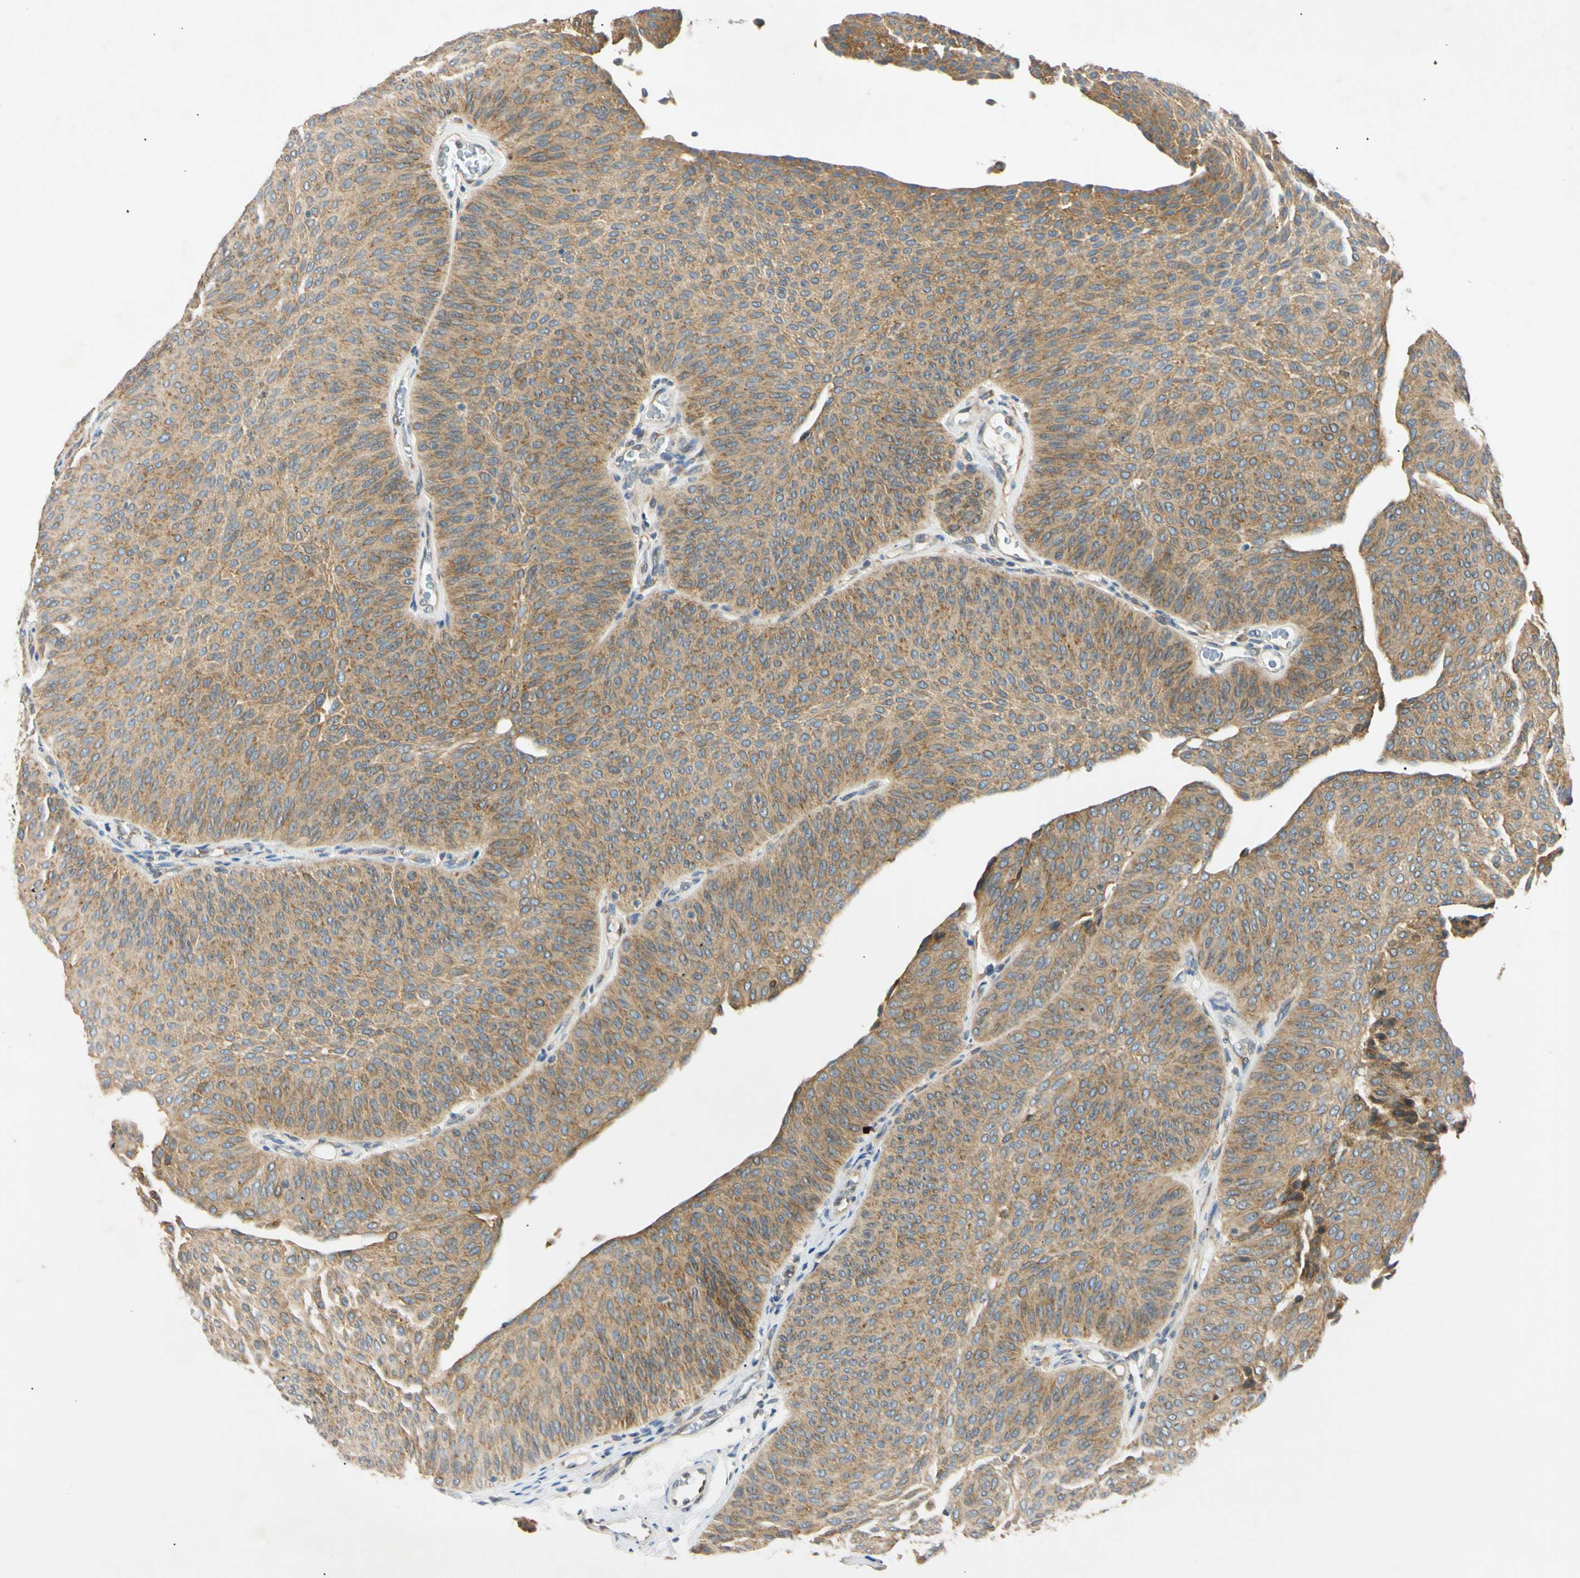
{"staining": {"intensity": "moderate", "quantity": ">75%", "location": "cytoplasmic/membranous"}, "tissue": "urothelial cancer", "cell_type": "Tumor cells", "image_type": "cancer", "snomed": [{"axis": "morphology", "description": "Urothelial carcinoma, Low grade"}, {"axis": "topography", "description": "Urinary bladder"}], "caption": "Immunohistochemical staining of human urothelial cancer shows medium levels of moderate cytoplasmic/membranous staining in about >75% of tumor cells. (IHC, brightfield microscopy, high magnification).", "gene": "DNAJB12", "patient": {"sex": "female", "age": 60}}